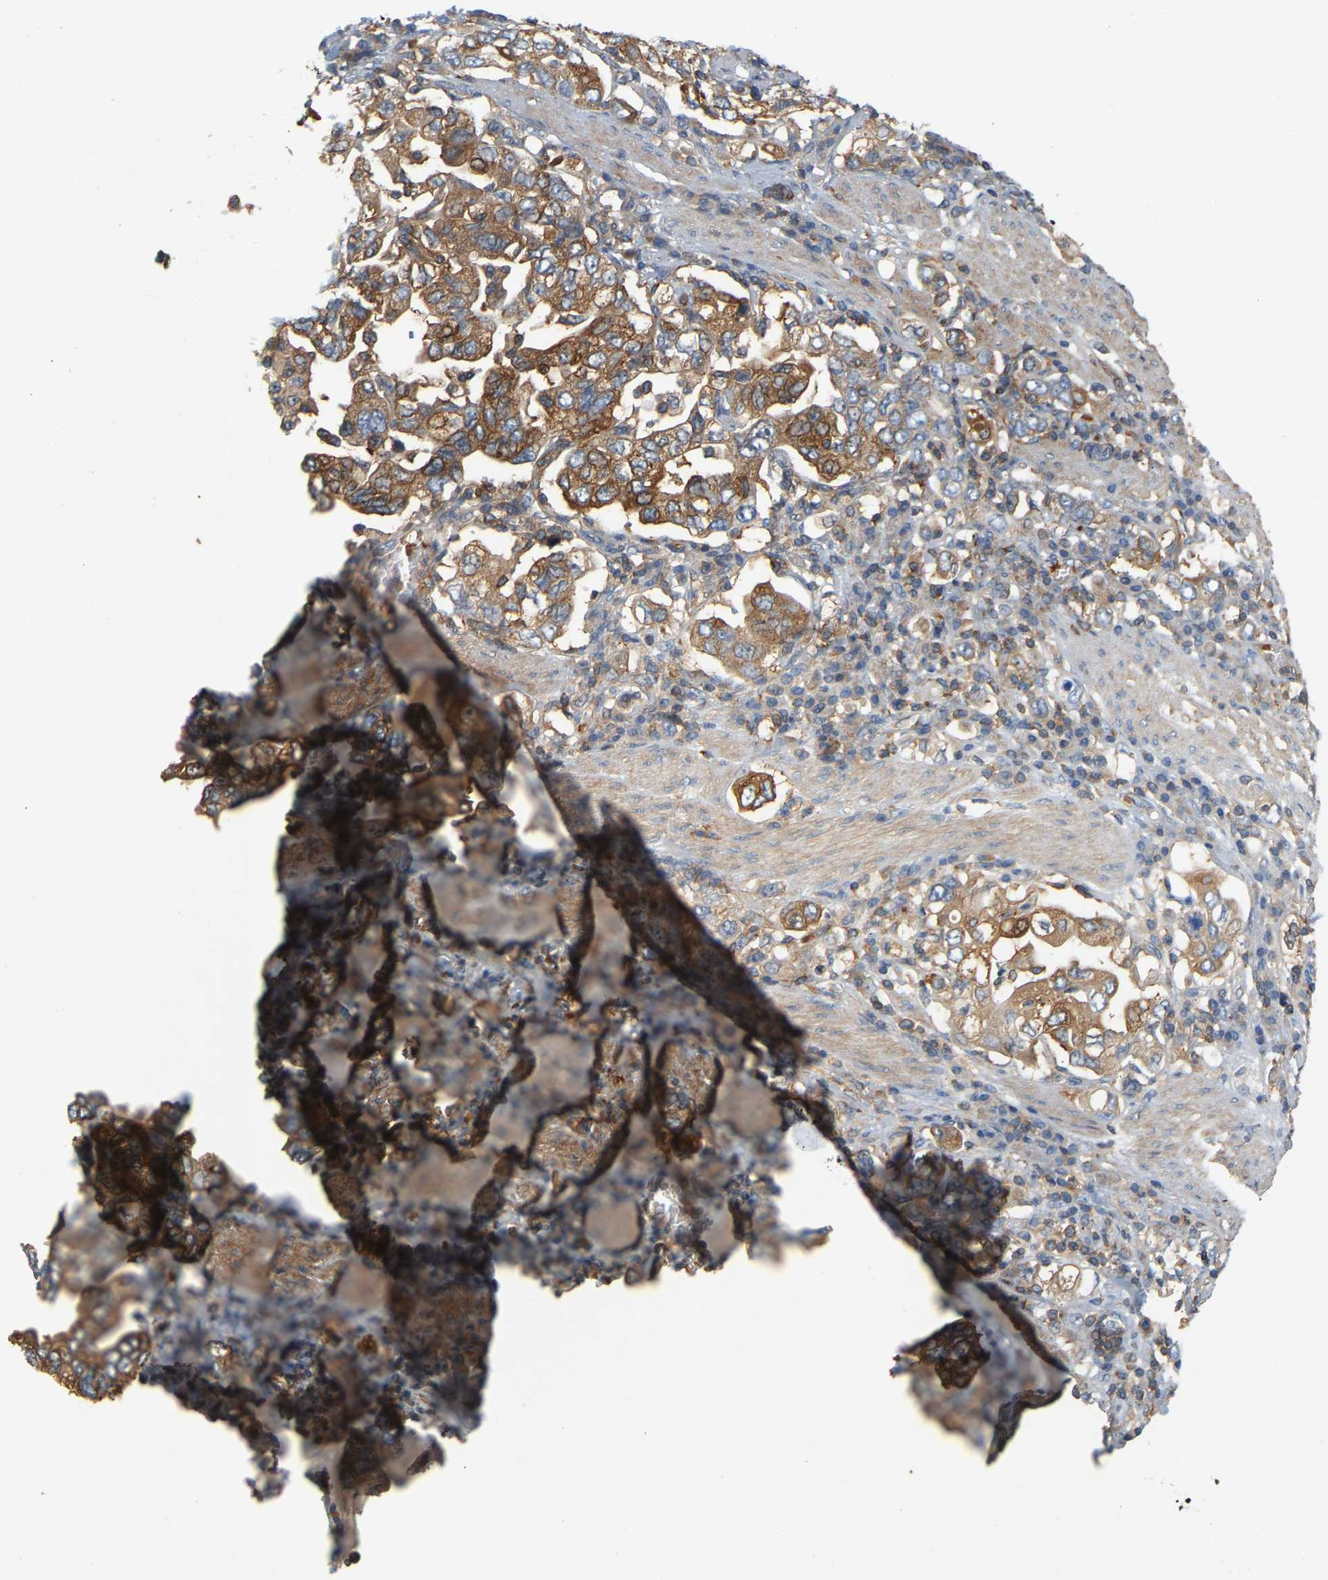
{"staining": {"intensity": "moderate", "quantity": ">75%", "location": "cytoplasmic/membranous"}, "tissue": "stomach cancer", "cell_type": "Tumor cells", "image_type": "cancer", "snomed": [{"axis": "morphology", "description": "Adenocarcinoma, NOS"}, {"axis": "topography", "description": "Stomach, upper"}], "caption": "Immunohistochemical staining of human stomach adenocarcinoma exhibits medium levels of moderate cytoplasmic/membranous protein positivity in about >75% of tumor cells. (Stains: DAB (3,3'-diaminobenzidine) in brown, nuclei in blue, Microscopy: brightfield microscopy at high magnification).", "gene": "AKAP13", "patient": {"sex": "male", "age": 62}}